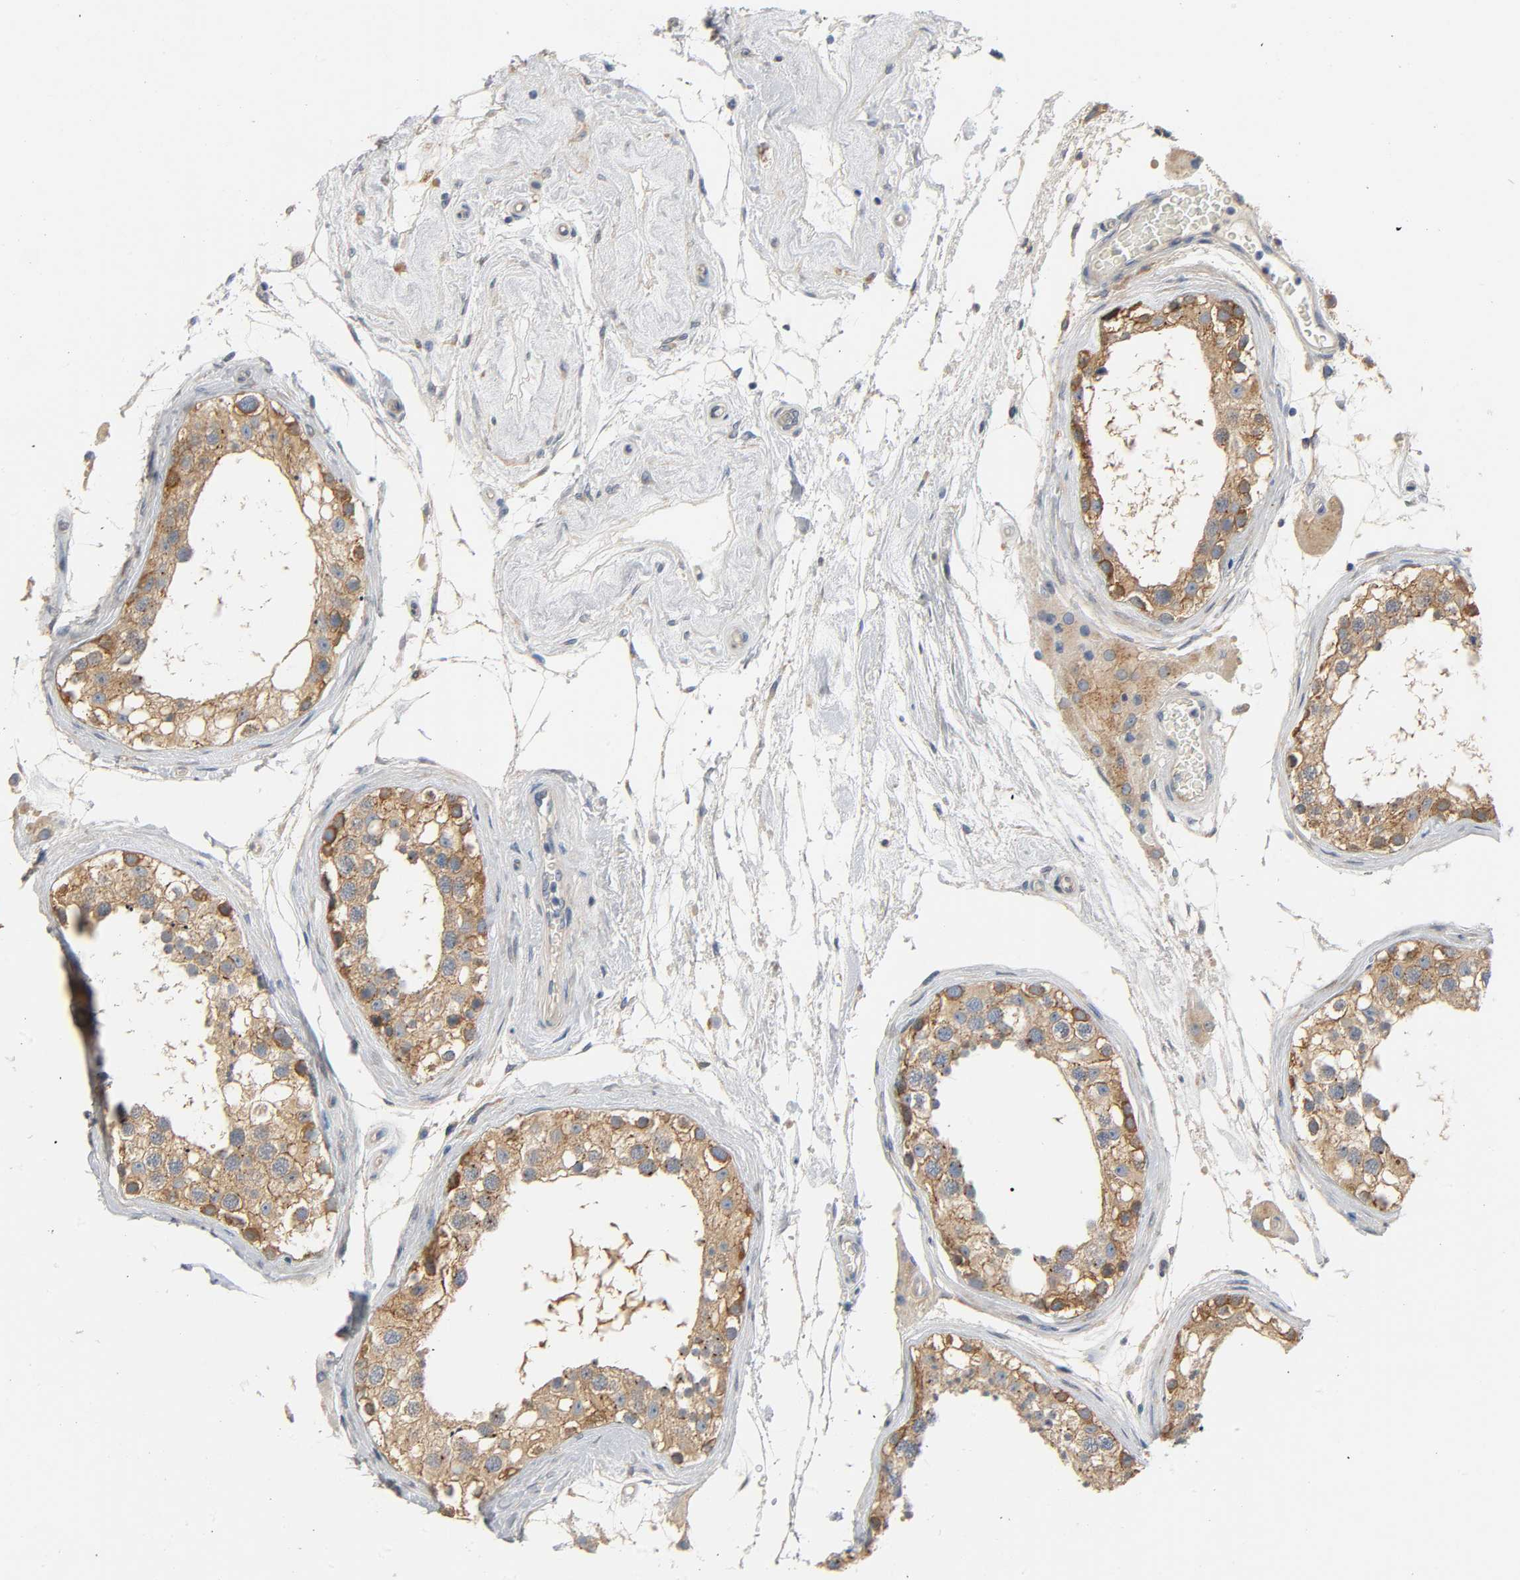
{"staining": {"intensity": "strong", "quantity": ">75%", "location": "cytoplasmic/membranous"}, "tissue": "testis", "cell_type": "Cells in seminiferous ducts", "image_type": "normal", "snomed": [{"axis": "morphology", "description": "Normal tissue, NOS"}, {"axis": "topography", "description": "Testis"}], "caption": "Immunohistochemistry (IHC) of normal human testis shows high levels of strong cytoplasmic/membranous staining in approximately >75% of cells in seminiferous ducts. The staining is performed using DAB brown chromogen to label protein expression. The nuclei are counter-stained blue using hematoxylin.", "gene": "ARPC1A", "patient": {"sex": "male", "age": 68}}